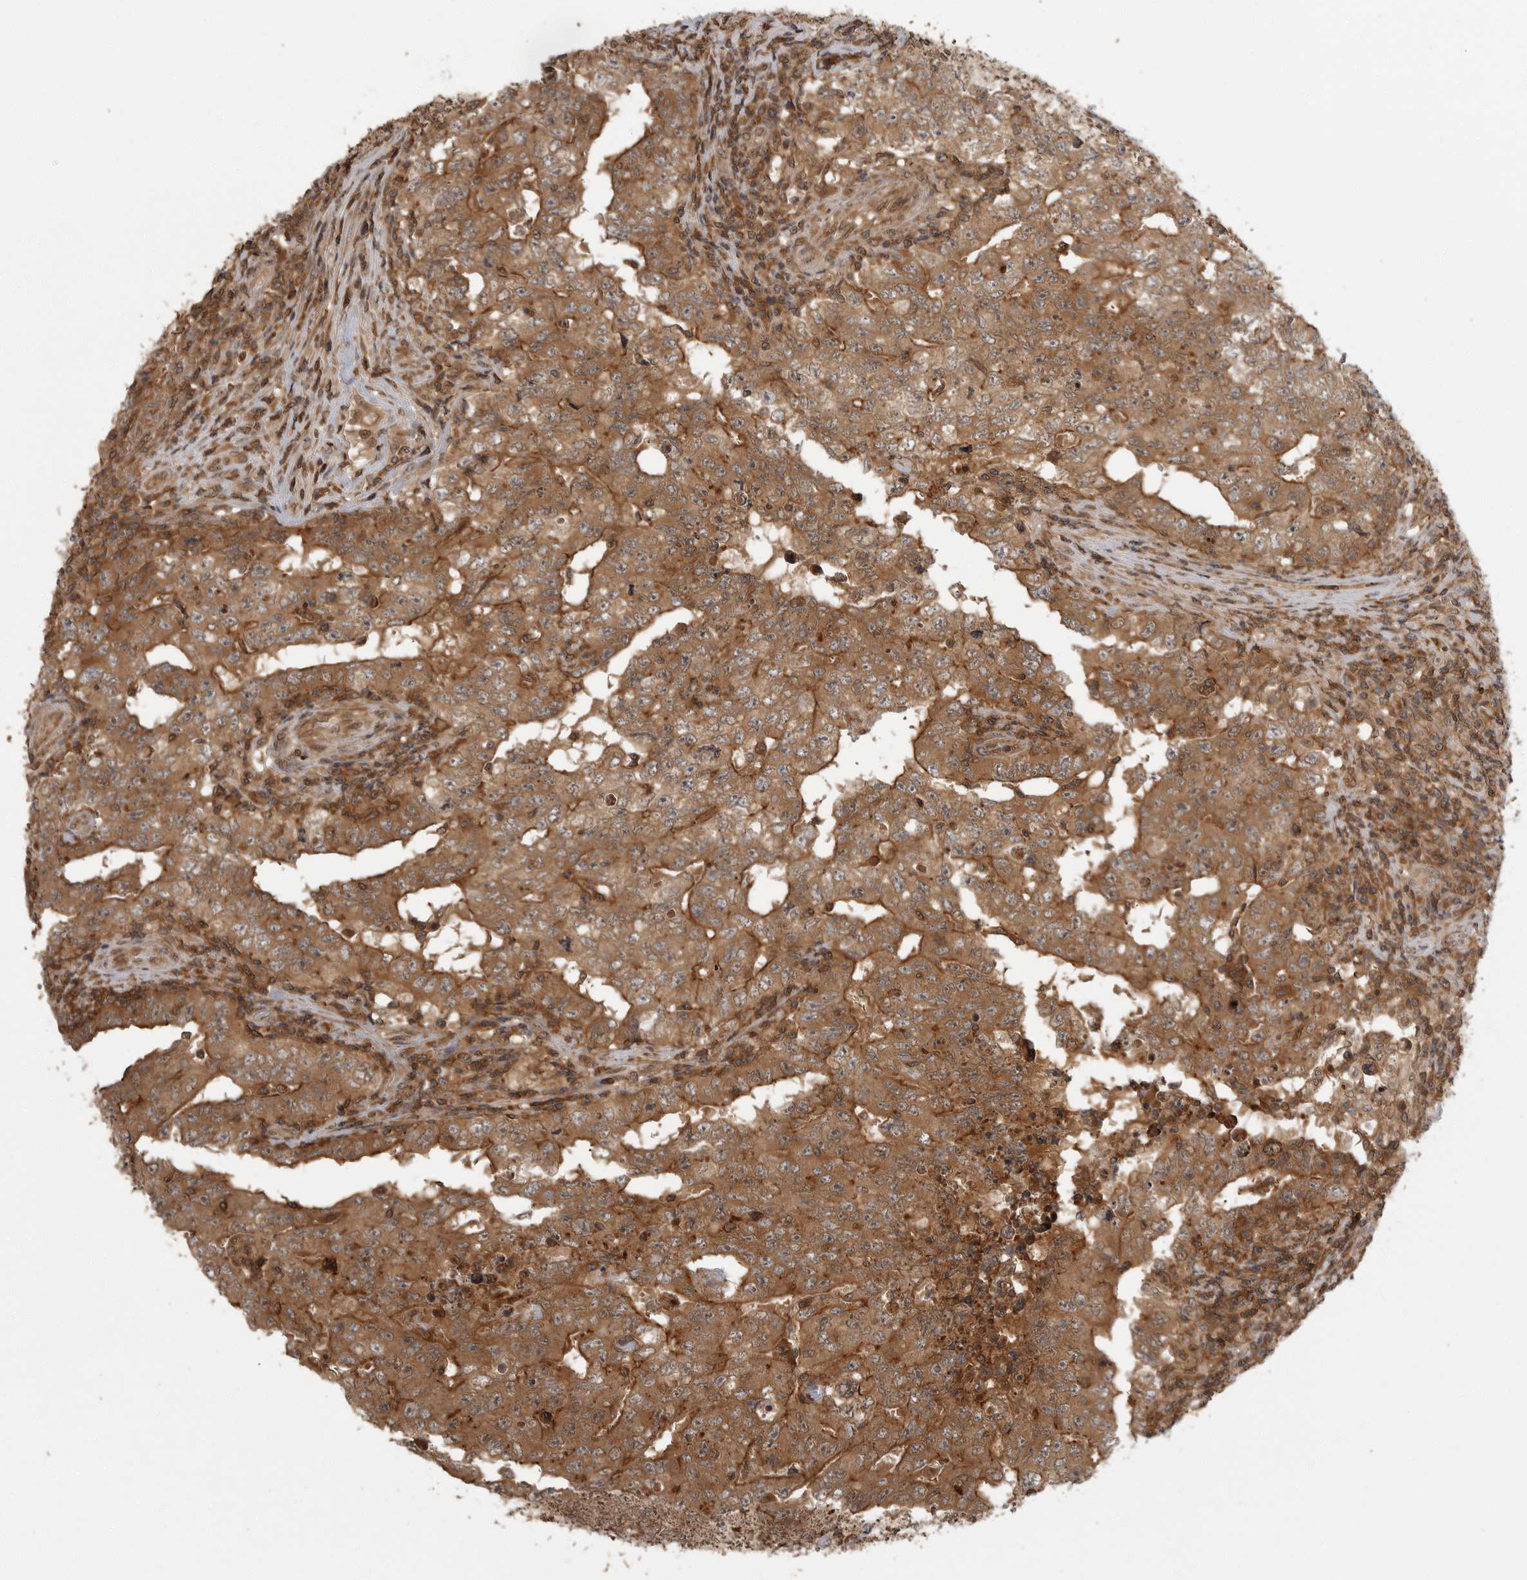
{"staining": {"intensity": "moderate", "quantity": ">75%", "location": "cytoplasmic/membranous"}, "tissue": "testis cancer", "cell_type": "Tumor cells", "image_type": "cancer", "snomed": [{"axis": "morphology", "description": "Carcinoma, Embryonal, NOS"}, {"axis": "topography", "description": "Testis"}], "caption": "Immunohistochemical staining of testis embryonal carcinoma reveals medium levels of moderate cytoplasmic/membranous positivity in about >75% of tumor cells. (DAB IHC with brightfield microscopy, high magnification).", "gene": "ERN1", "patient": {"sex": "male", "age": 26}}